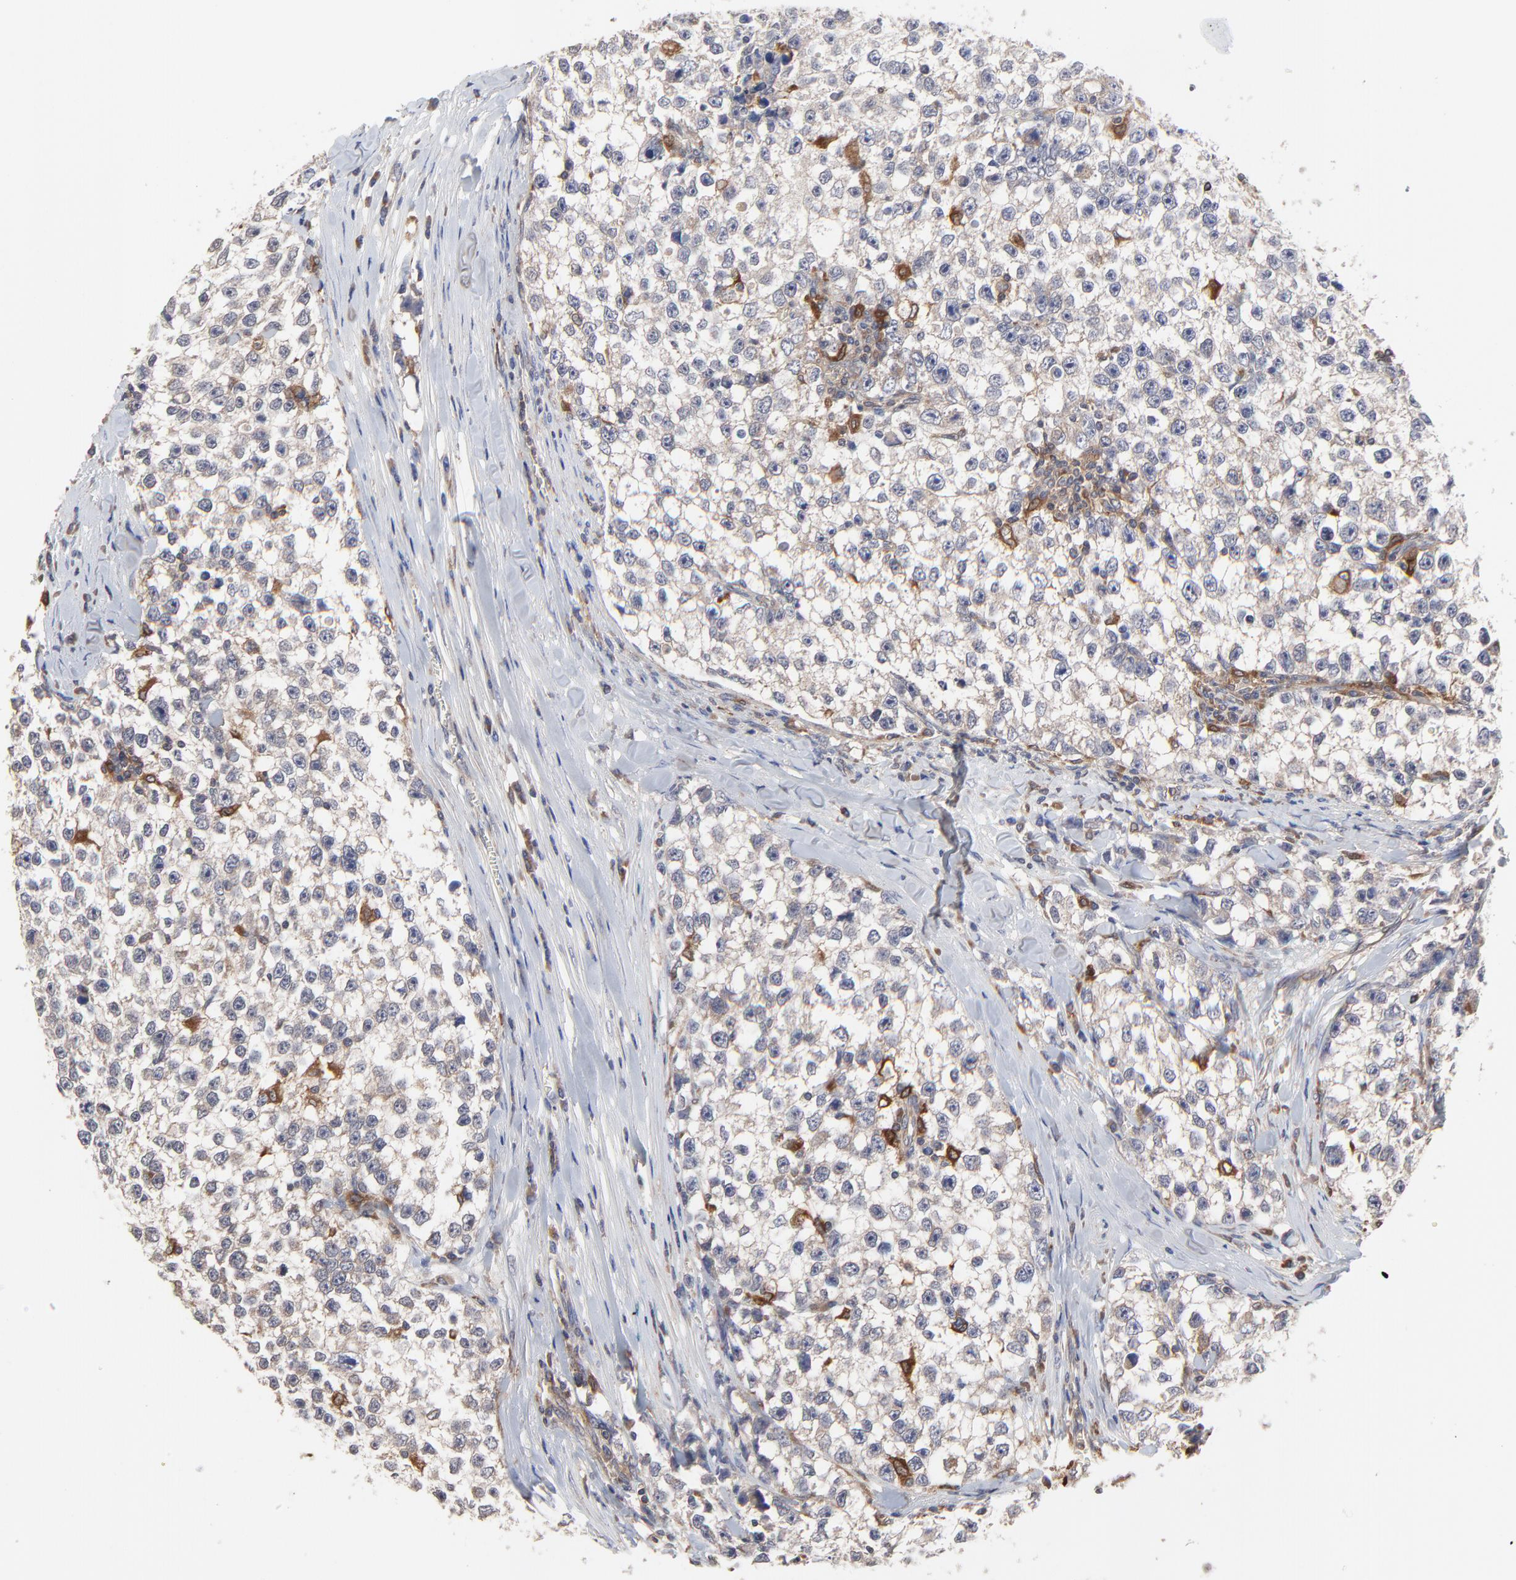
{"staining": {"intensity": "weak", "quantity": "25%-75%", "location": "cytoplasmic/membranous"}, "tissue": "testis cancer", "cell_type": "Tumor cells", "image_type": "cancer", "snomed": [{"axis": "morphology", "description": "Seminoma, NOS"}, {"axis": "morphology", "description": "Carcinoma, Embryonal, NOS"}, {"axis": "topography", "description": "Testis"}], "caption": "A histopathology image of human testis cancer (seminoma) stained for a protein reveals weak cytoplasmic/membranous brown staining in tumor cells.", "gene": "RAB9A", "patient": {"sex": "male", "age": 30}}